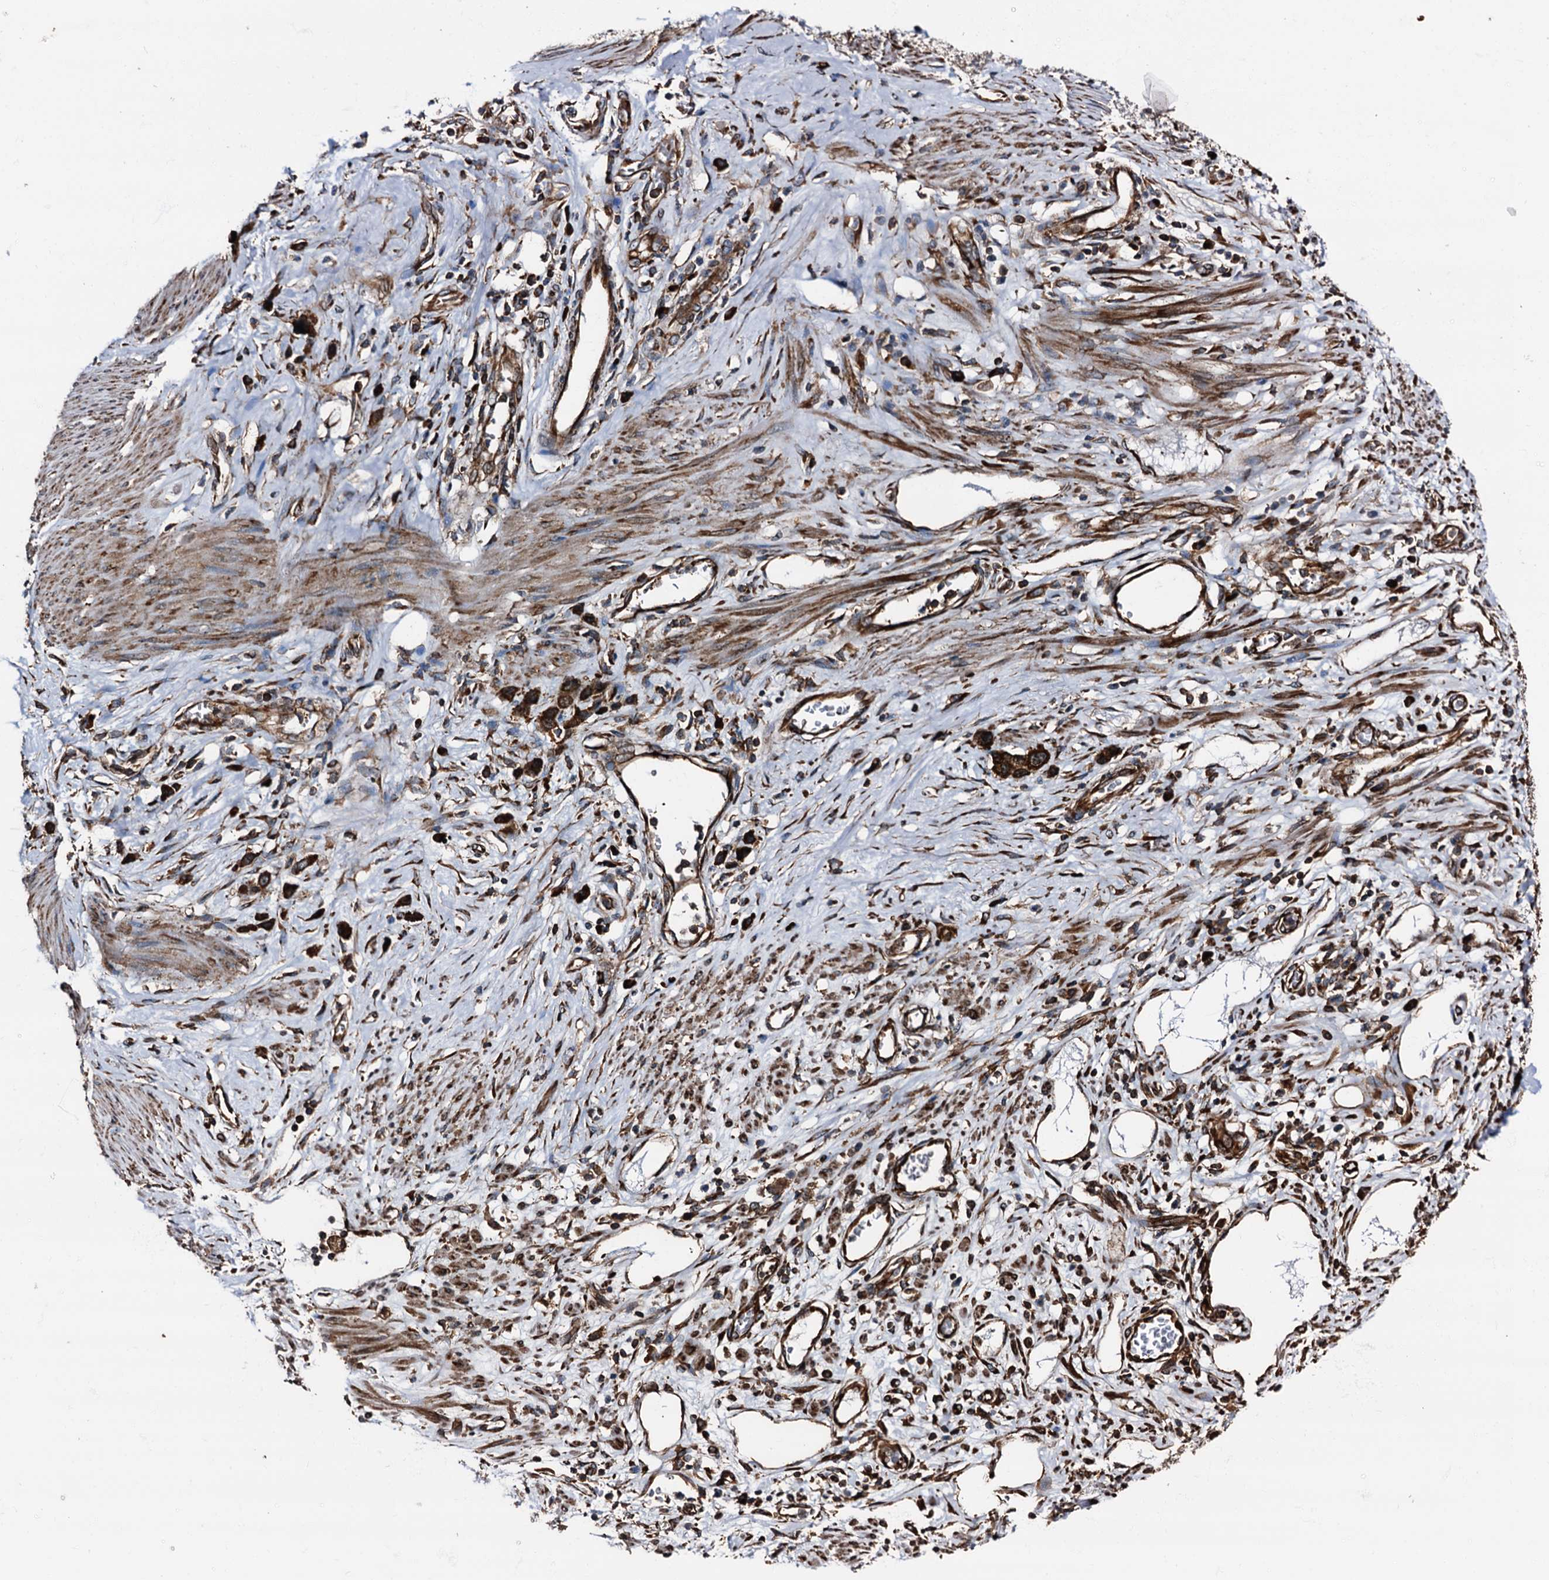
{"staining": {"intensity": "strong", "quantity": ">75%", "location": "cytoplasmic/membranous"}, "tissue": "stomach cancer", "cell_type": "Tumor cells", "image_type": "cancer", "snomed": [{"axis": "morphology", "description": "Adenocarcinoma, NOS"}, {"axis": "morphology", "description": "Adenocarcinoma, High grade"}, {"axis": "topography", "description": "Stomach, upper"}, {"axis": "topography", "description": "Stomach, lower"}], "caption": "Immunohistochemistry histopathology image of neoplastic tissue: human adenocarcinoma (stomach) stained using immunohistochemistry demonstrates high levels of strong protein expression localized specifically in the cytoplasmic/membranous of tumor cells, appearing as a cytoplasmic/membranous brown color.", "gene": "ATP2C1", "patient": {"sex": "female", "age": 65}}